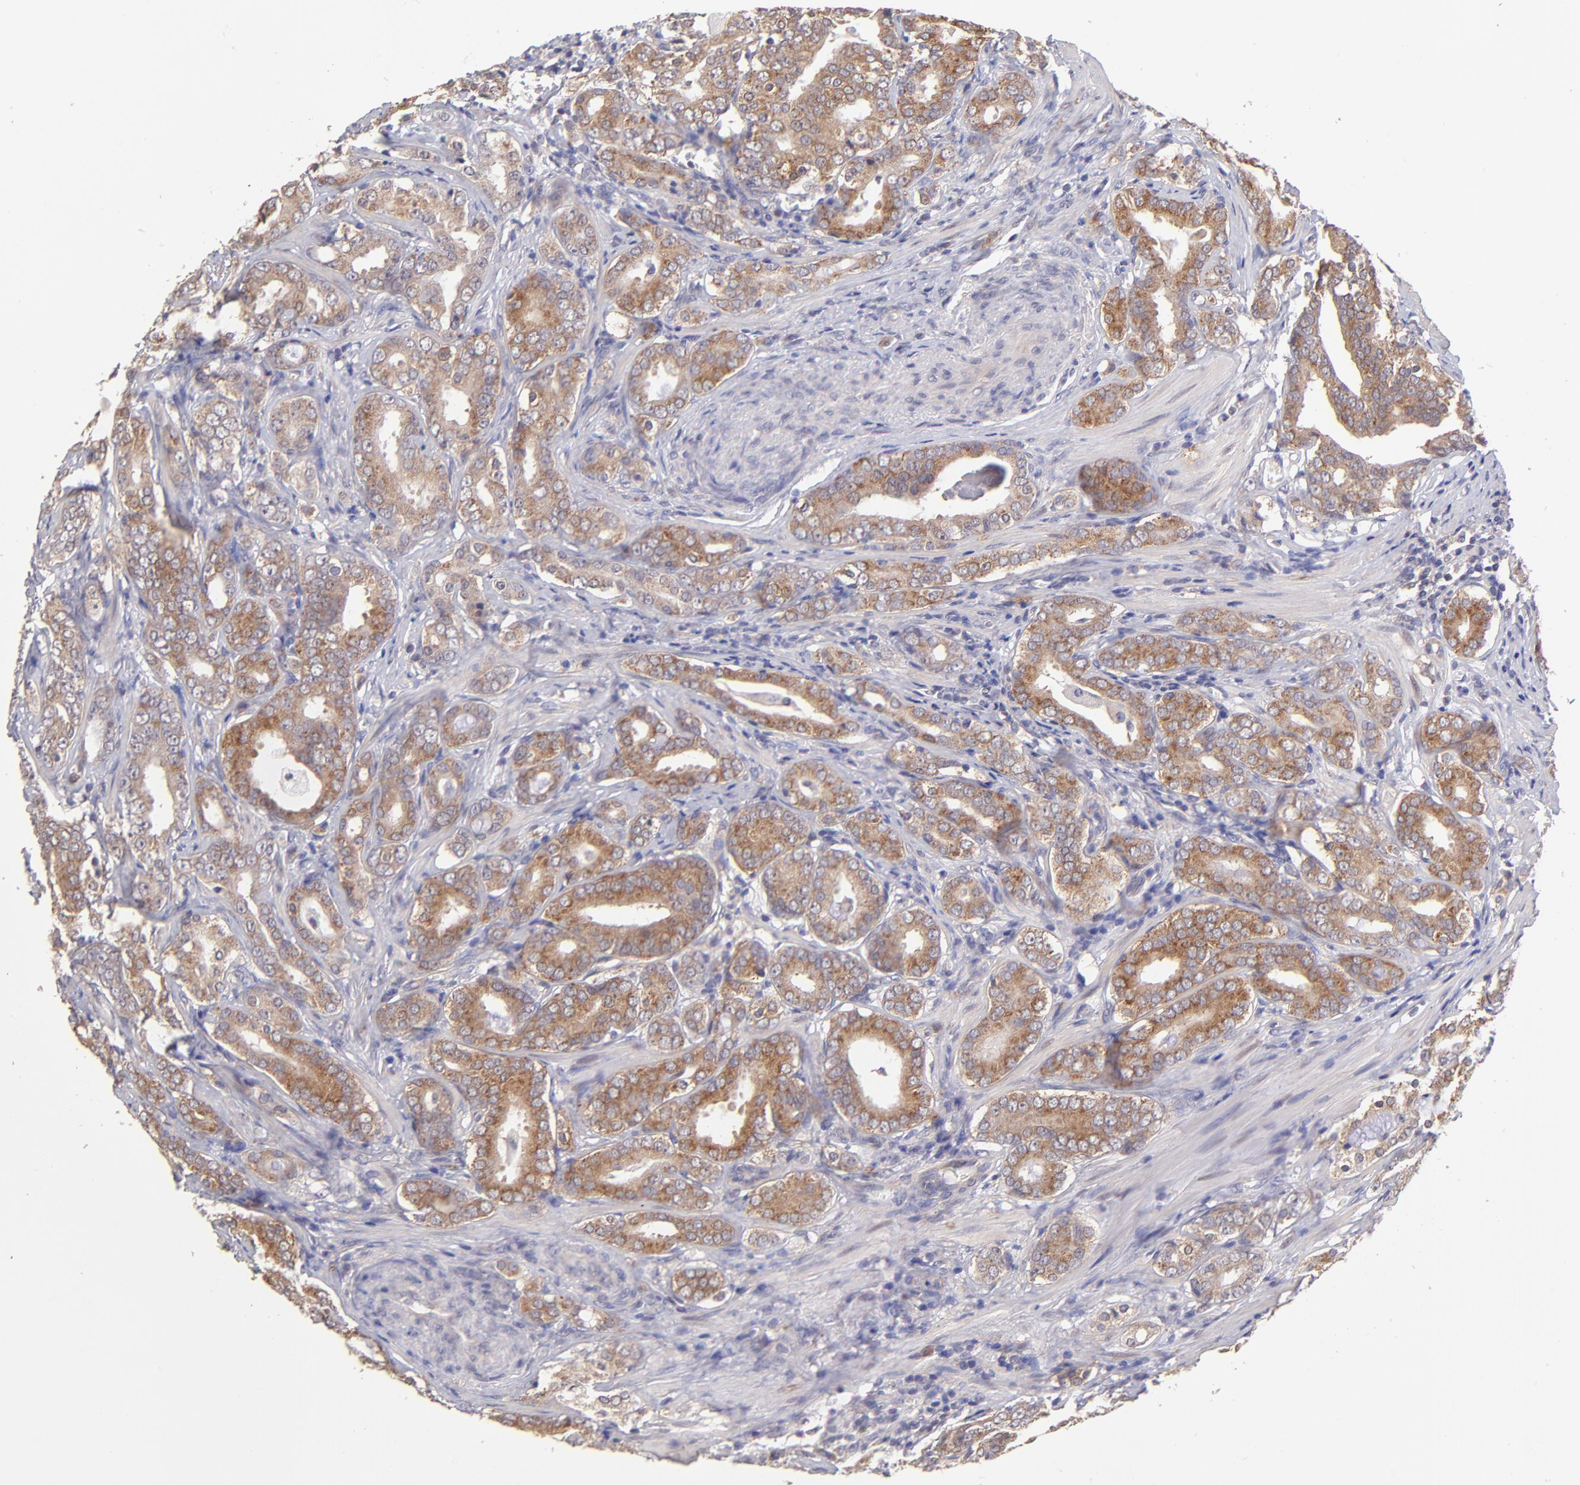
{"staining": {"intensity": "strong", "quantity": ">75%", "location": "cytoplasmic/membranous"}, "tissue": "prostate cancer", "cell_type": "Tumor cells", "image_type": "cancer", "snomed": [{"axis": "morphology", "description": "Adenocarcinoma, Low grade"}, {"axis": "topography", "description": "Prostate"}], "caption": "Prostate cancer (low-grade adenocarcinoma) stained with DAB (3,3'-diaminobenzidine) immunohistochemistry (IHC) shows high levels of strong cytoplasmic/membranous positivity in approximately >75% of tumor cells.", "gene": "NSF", "patient": {"sex": "male", "age": 59}}